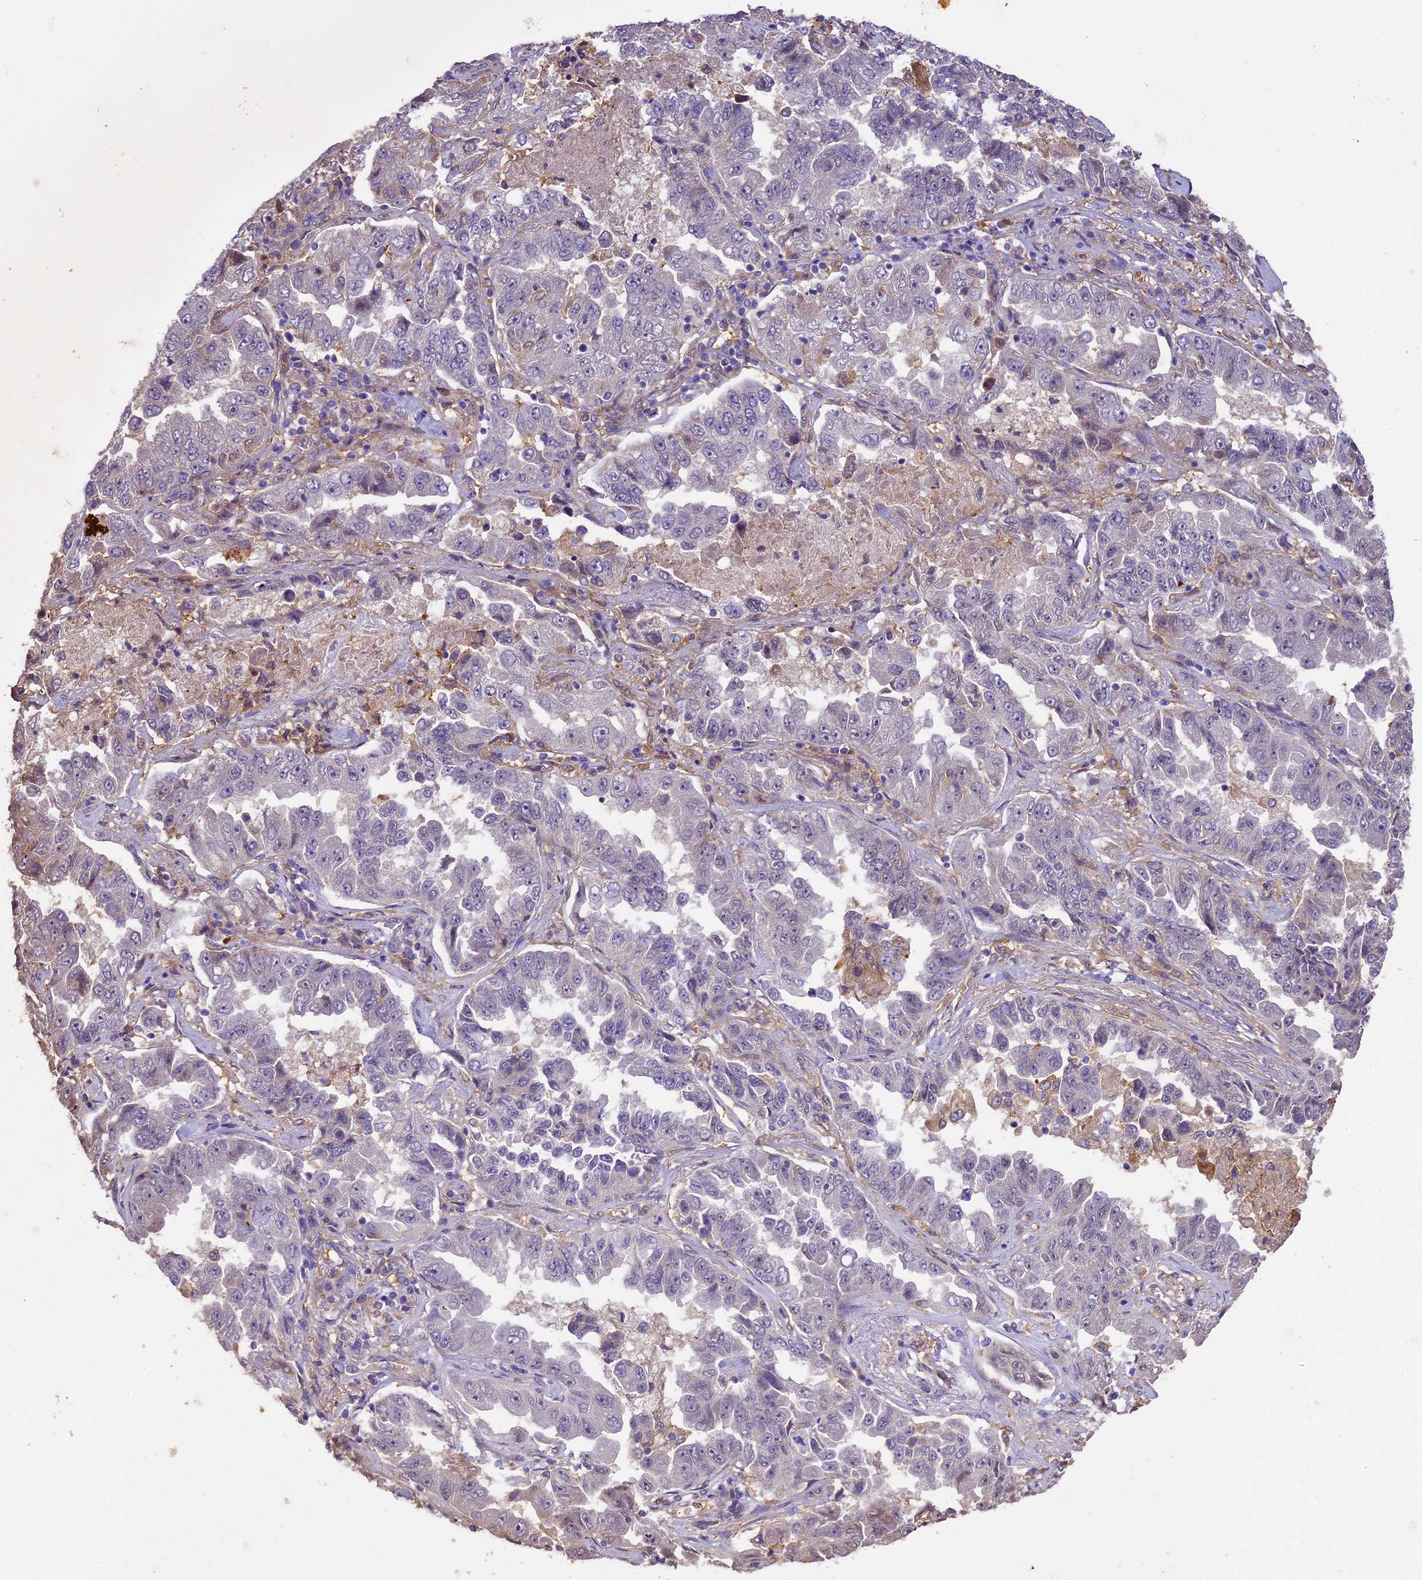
{"staining": {"intensity": "negative", "quantity": "none", "location": "none"}, "tissue": "lung cancer", "cell_type": "Tumor cells", "image_type": "cancer", "snomed": [{"axis": "morphology", "description": "Adenocarcinoma, NOS"}, {"axis": "topography", "description": "Lung"}], "caption": "This is an IHC image of lung cancer. There is no staining in tumor cells.", "gene": "NEK8", "patient": {"sex": "female", "age": 51}}